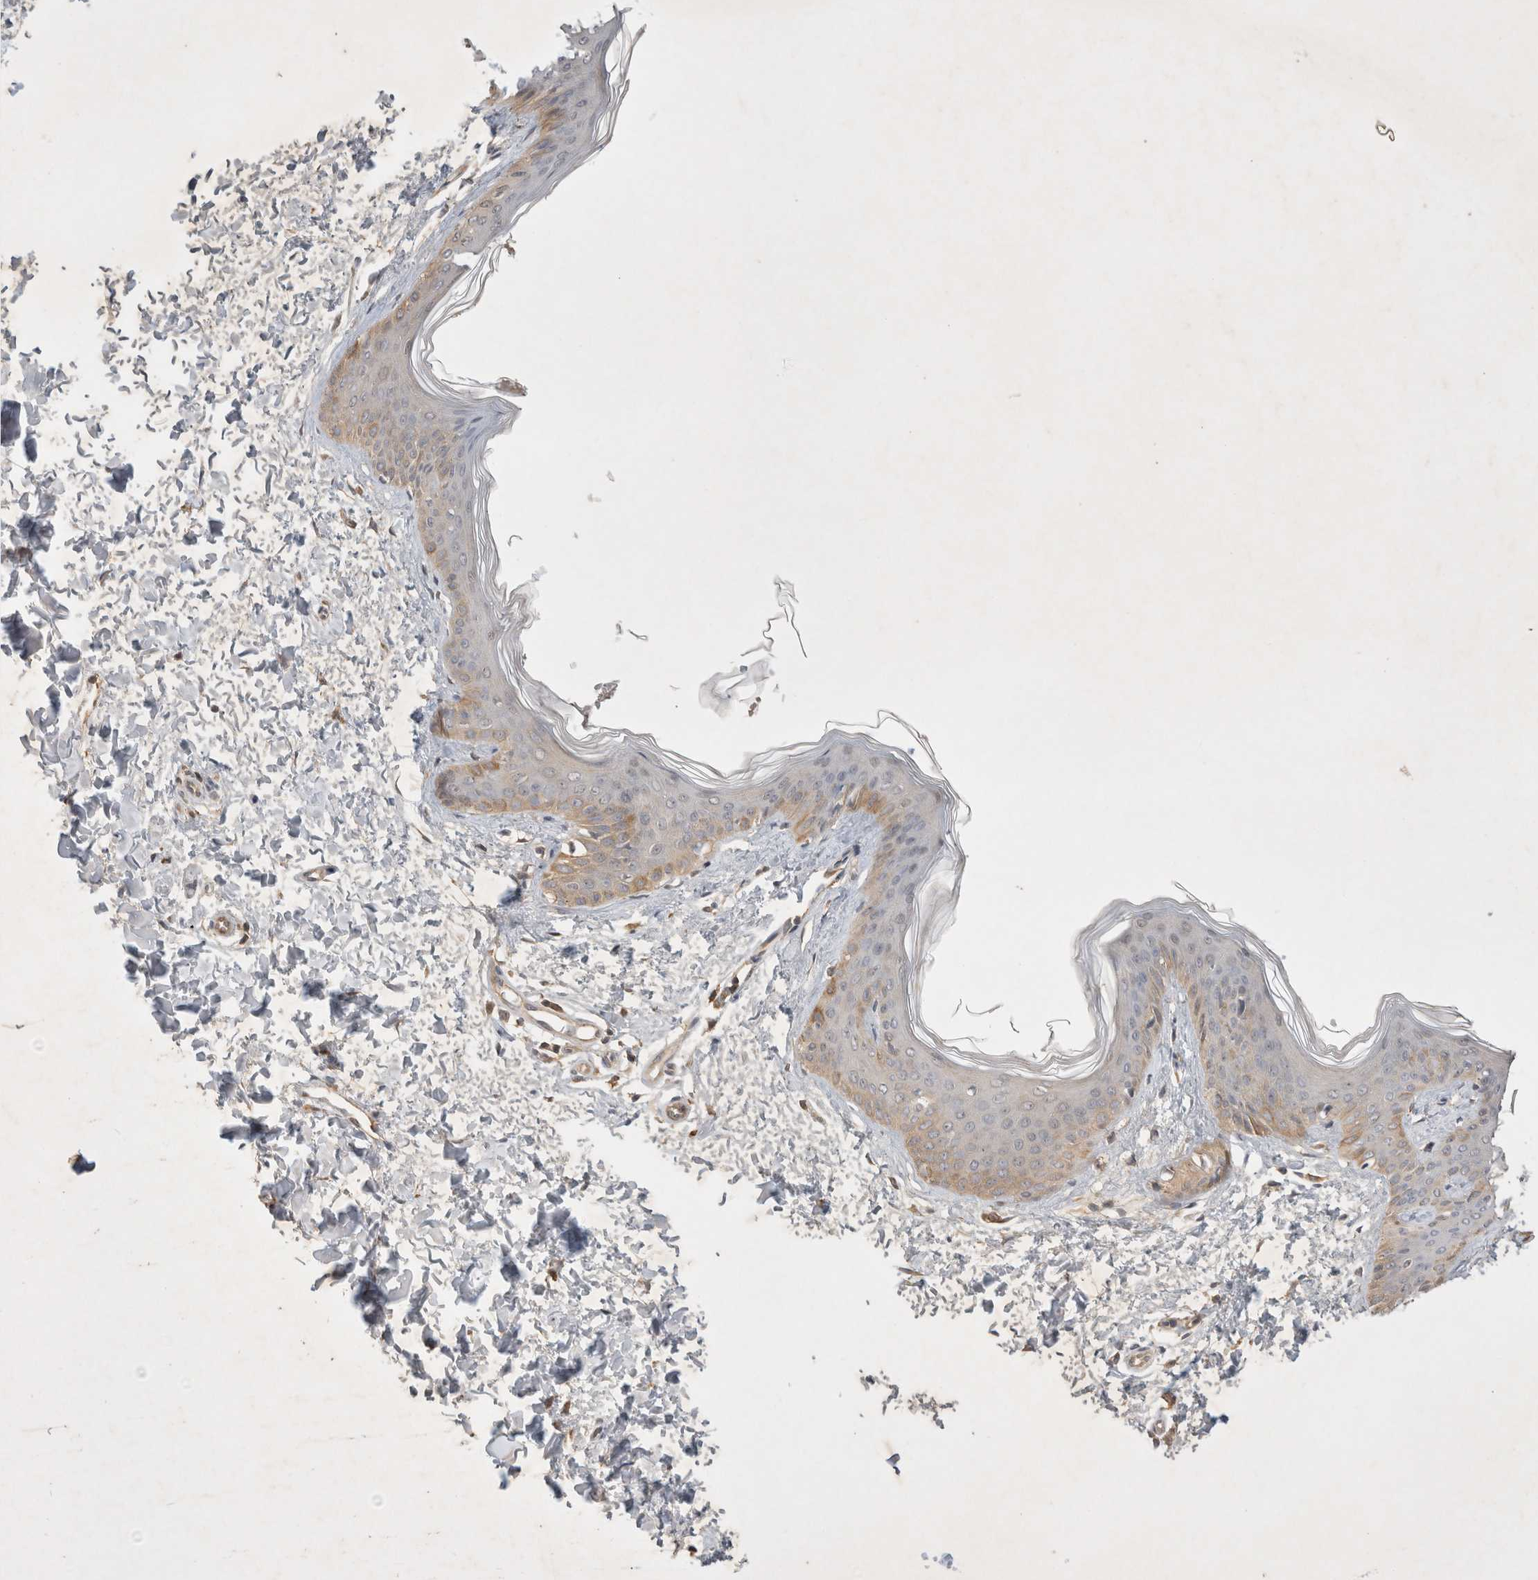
{"staining": {"intensity": "weak", "quantity": "25%-75%", "location": "cytoplasmic/membranous"}, "tissue": "skin", "cell_type": "Fibroblasts", "image_type": "normal", "snomed": [{"axis": "morphology", "description": "Normal tissue, NOS"}, {"axis": "topography", "description": "Skin"}], "caption": "A high-resolution photomicrograph shows IHC staining of normal skin, which demonstrates weak cytoplasmic/membranous staining in about 25%-75% of fibroblasts. The staining was performed using DAB to visualize the protein expression in brown, while the nuclei were stained in blue with hematoxylin (Magnification: 20x).", "gene": "YES1", "patient": {"sex": "female", "age": 17}}